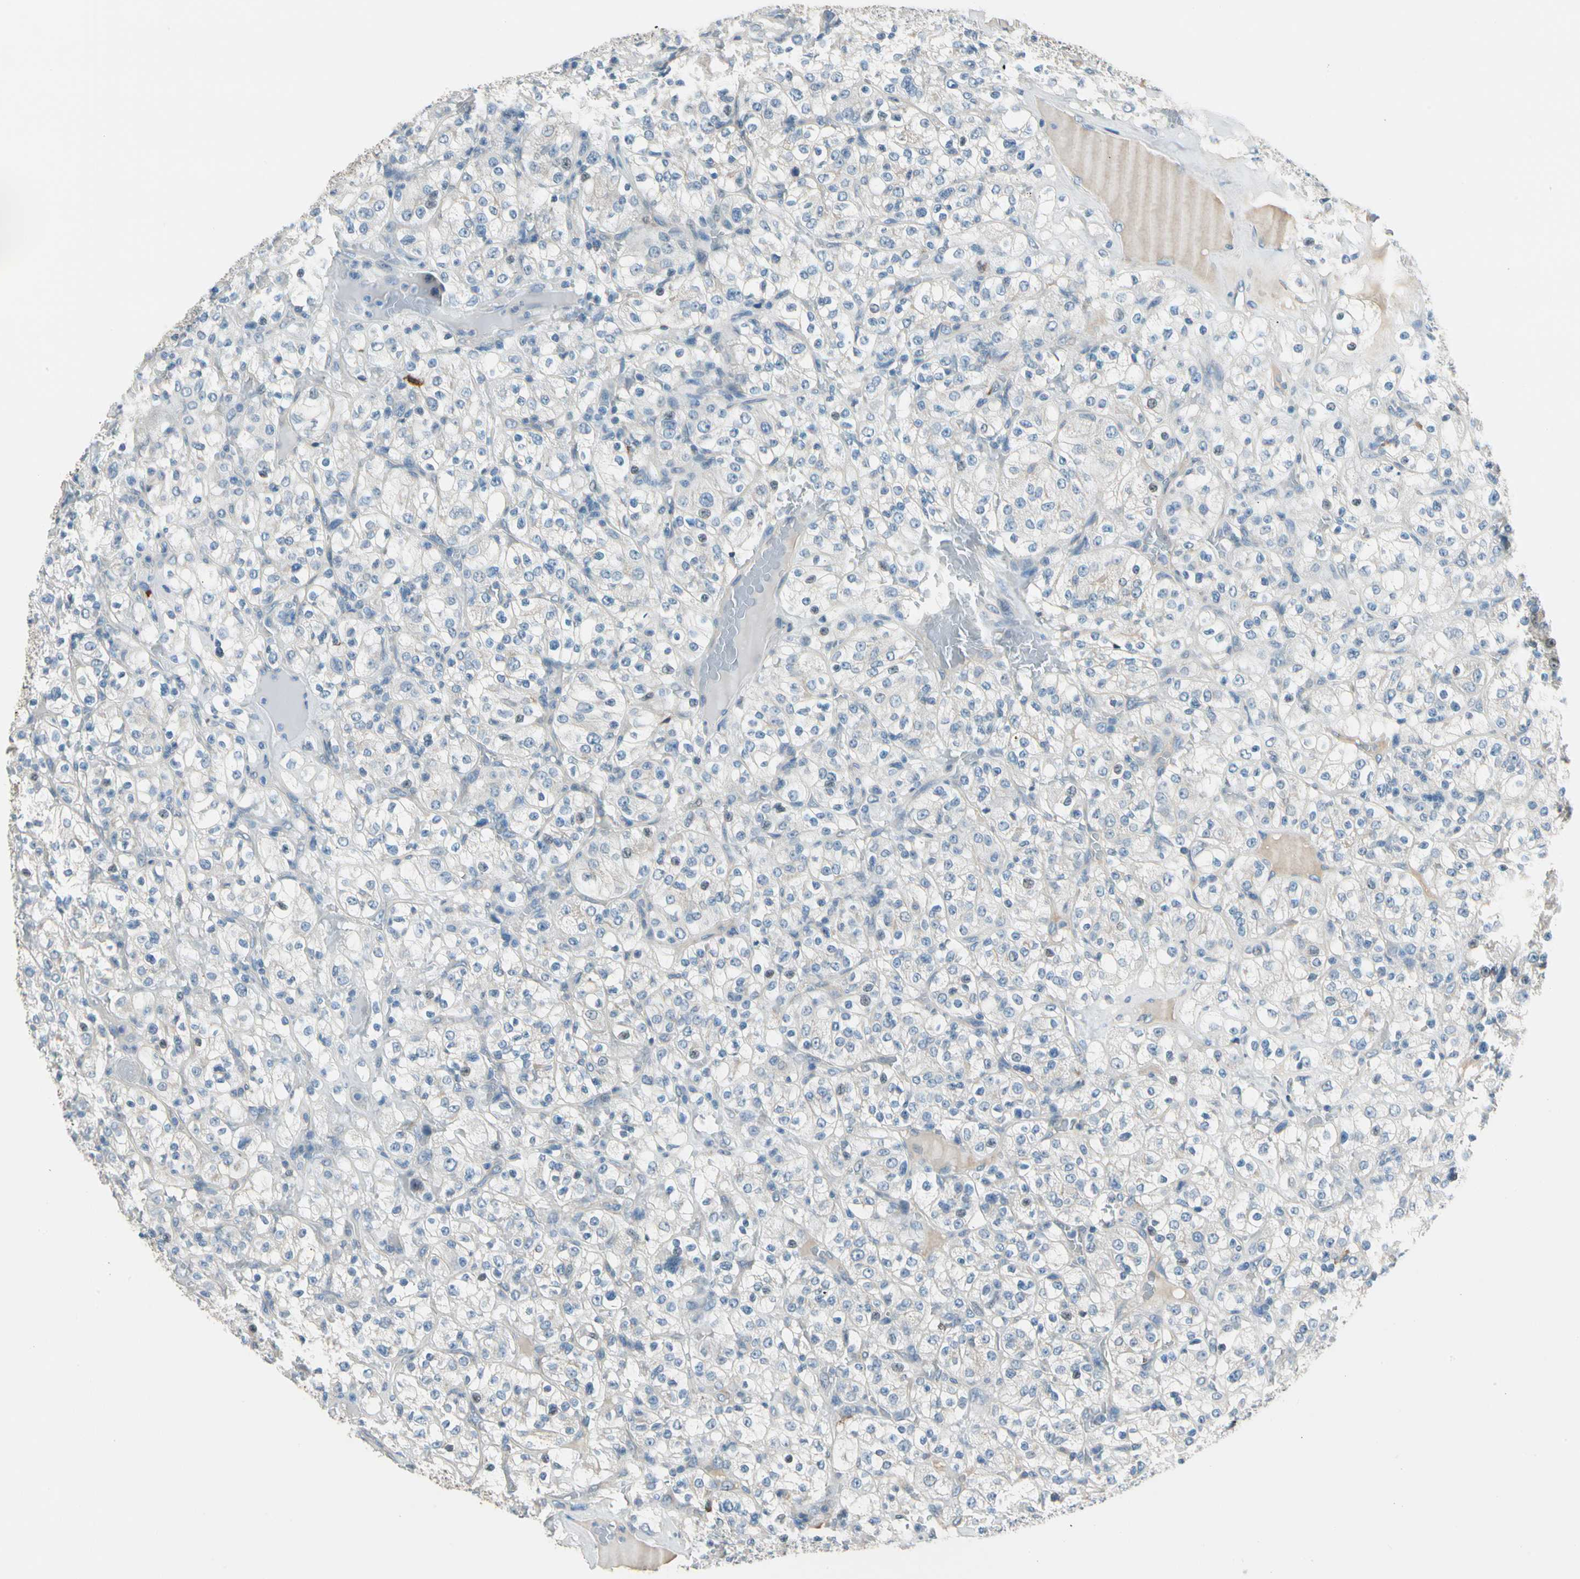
{"staining": {"intensity": "negative", "quantity": "none", "location": "none"}, "tissue": "renal cancer", "cell_type": "Tumor cells", "image_type": "cancer", "snomed": [{"axis": "morphology", "description": "Normal tissue, NOS"}, {"axis": "morphology", "description": "Adenocarcinoma, NOS"}, {"axis": "topography", "description": "Kidney"}], "caption": "Immunohistochemistry photomicrograph of neoplastic tissue: renal cancer stained with DAB displays no significant protein positivity in tumor cells. (IHC, brightfield microscopy, high magnification).", "gene": "STK40", "patient": {"sex": "female", "age": 72}}